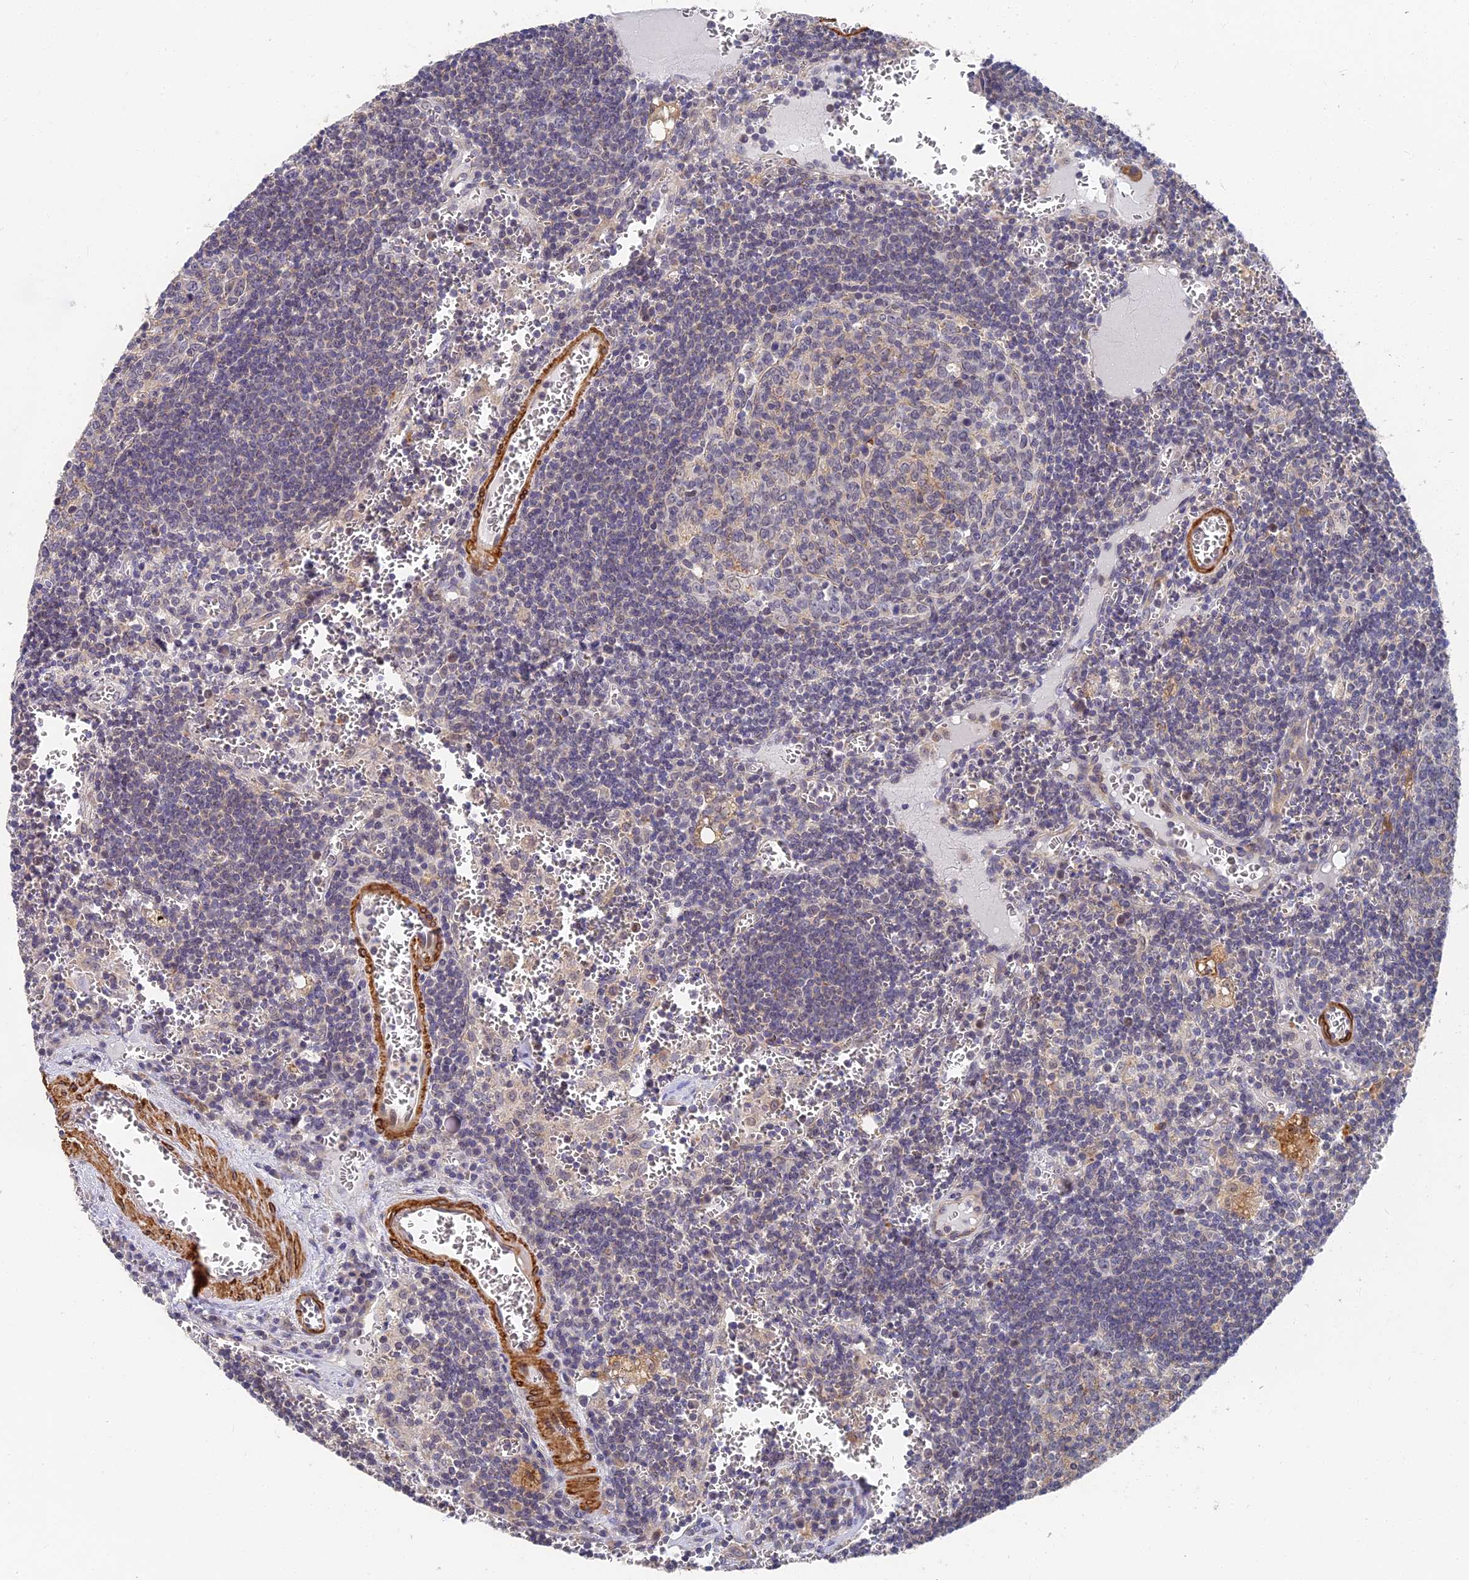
{"staining": {"intensity": "negative", "quantity": "none", "location": "none"}, "tissue": "lymph node", "cell_type": "Germinal center cells", "image_type": "normal", "snomed": [{"axis": "morphology", "description": "Normal tissue, NOS"}, {"axis": "topography", "description": "Lymph node"}], "caption": "A micrograph of lymph node stained for a protein exhibits no brown staining in germinal center cells.", "gene": "CCDC113", "patient": {"sex": "female", "age": 73}}